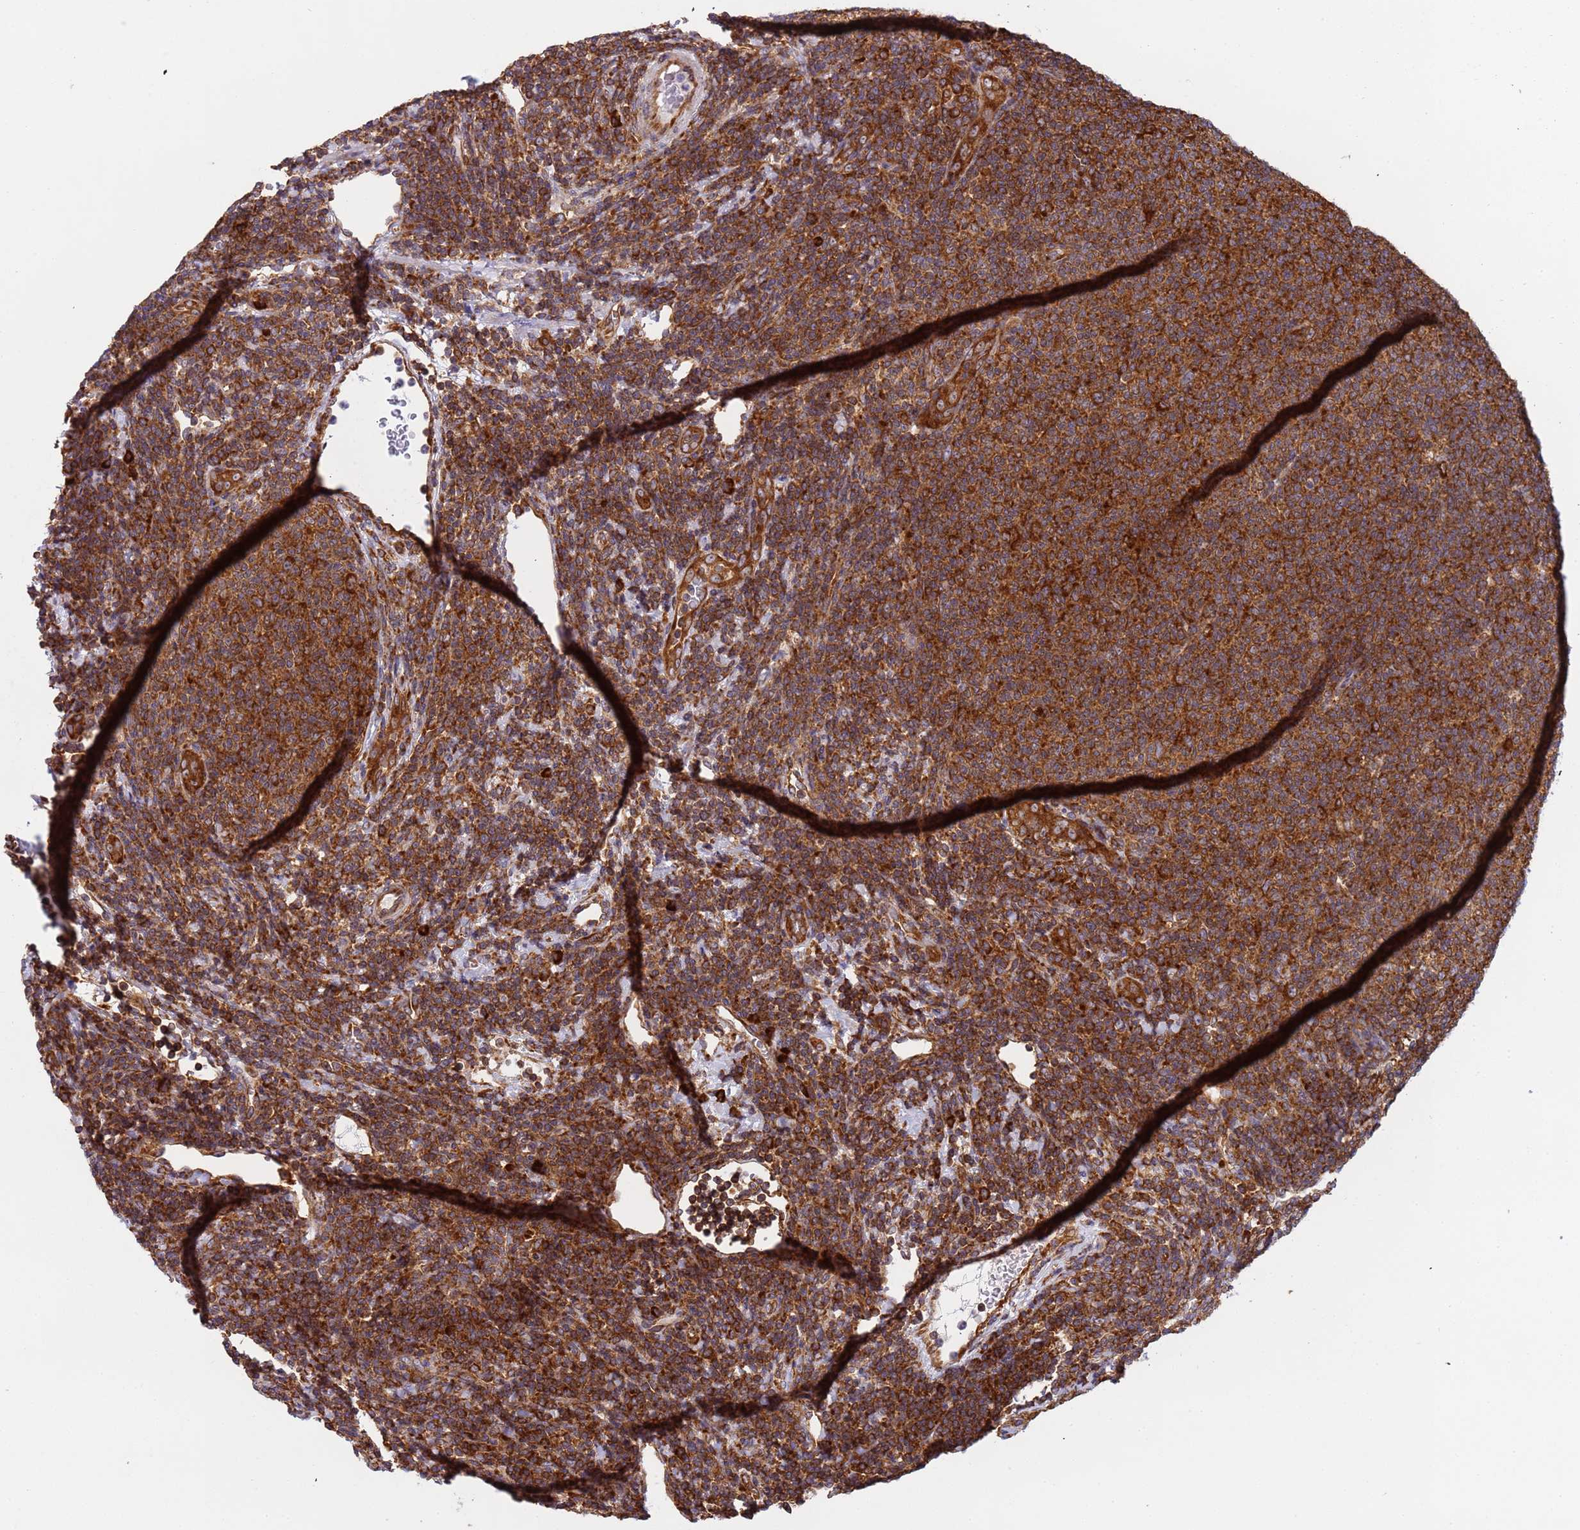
{"staining": {"intensity": "strong", "quantity": ">75%", "location": "cytoplasmic/membranous"}, "tissue": "lymphoma", "cell_type": "Tumor cells", "image_type": "cancer", "snomed": [{"axis": "morphology", "description": "Malignant lymphoma, non-Hodgkin's type, Low grade"}, {"axis": "topography", "description": "Lymph node"}], "caption": "A brown stain highlights strong cytoplasmic/membranous expression of a protein in lymphoma tumor cells.", "gene": "RPL36", "patient": {"sex": "male", "age": 66}}